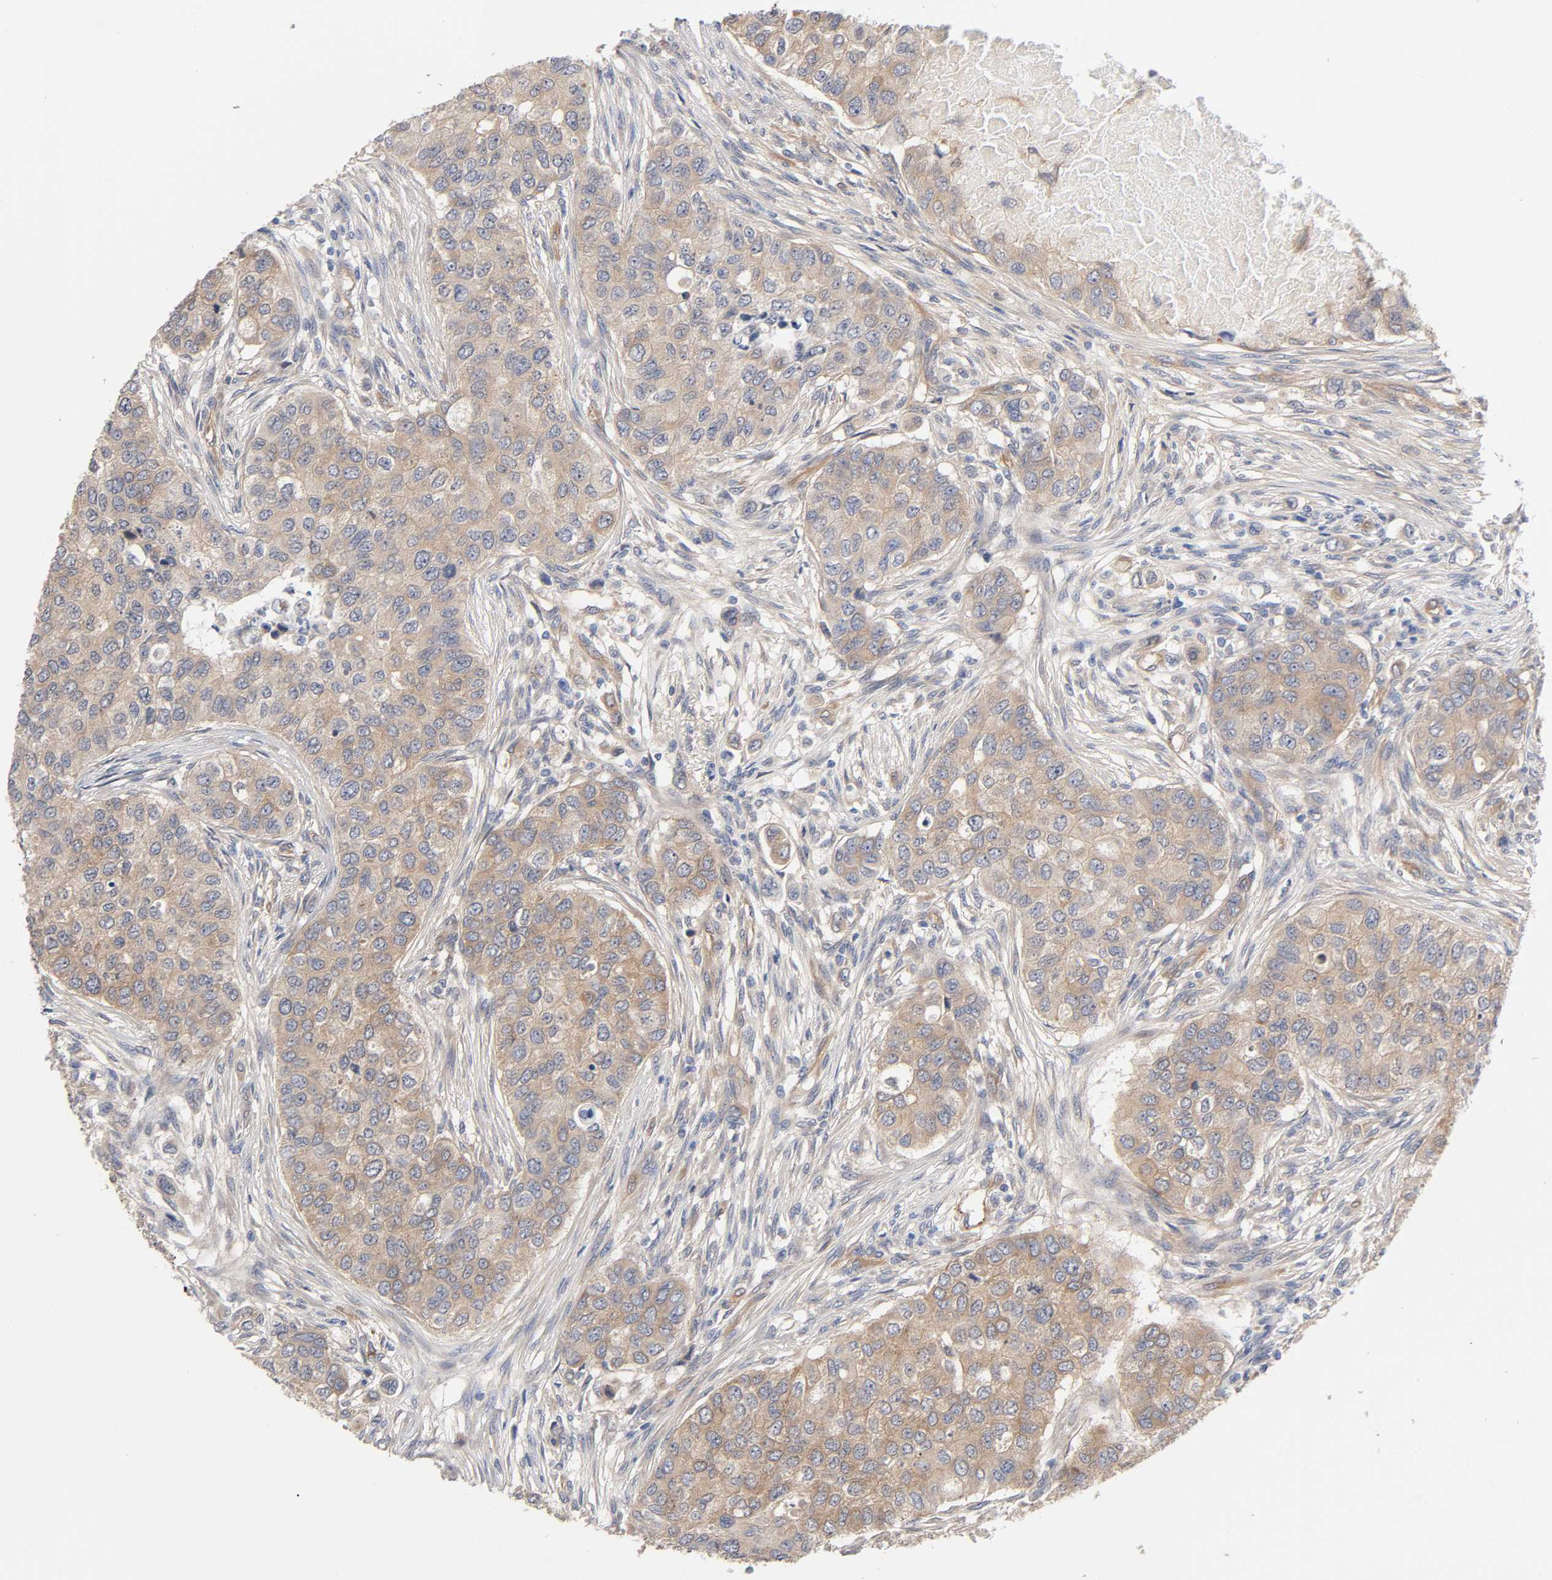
{"staining": {"intensity": "weak", "quantity": ">75%", "location": "cytoplasmic/membranous"}, "tissue": "breast cancer", "cell_type": "Tumor cells", "image_type": "cancer", "snomed": [{"axis": "morphology", "description": "Normal tissue, NOS"}, {"axis": "morphology", "description": "Duct carcinoma"}, {"axis": "topography", "description": "Breast"}], "caption": "Immunohistochemistry (IHC) photomicrograph of neoplastic tissue: human breast cancer stained using immunohistochemistry reveals low levels of weak protein expression localized specifically in the cytoplasmic/membranous of tumor cells, appearing as a cytoplasmic/membranous brown color.", "gene": "RAB13", "patient": {"sex": "female", "age": 49}}